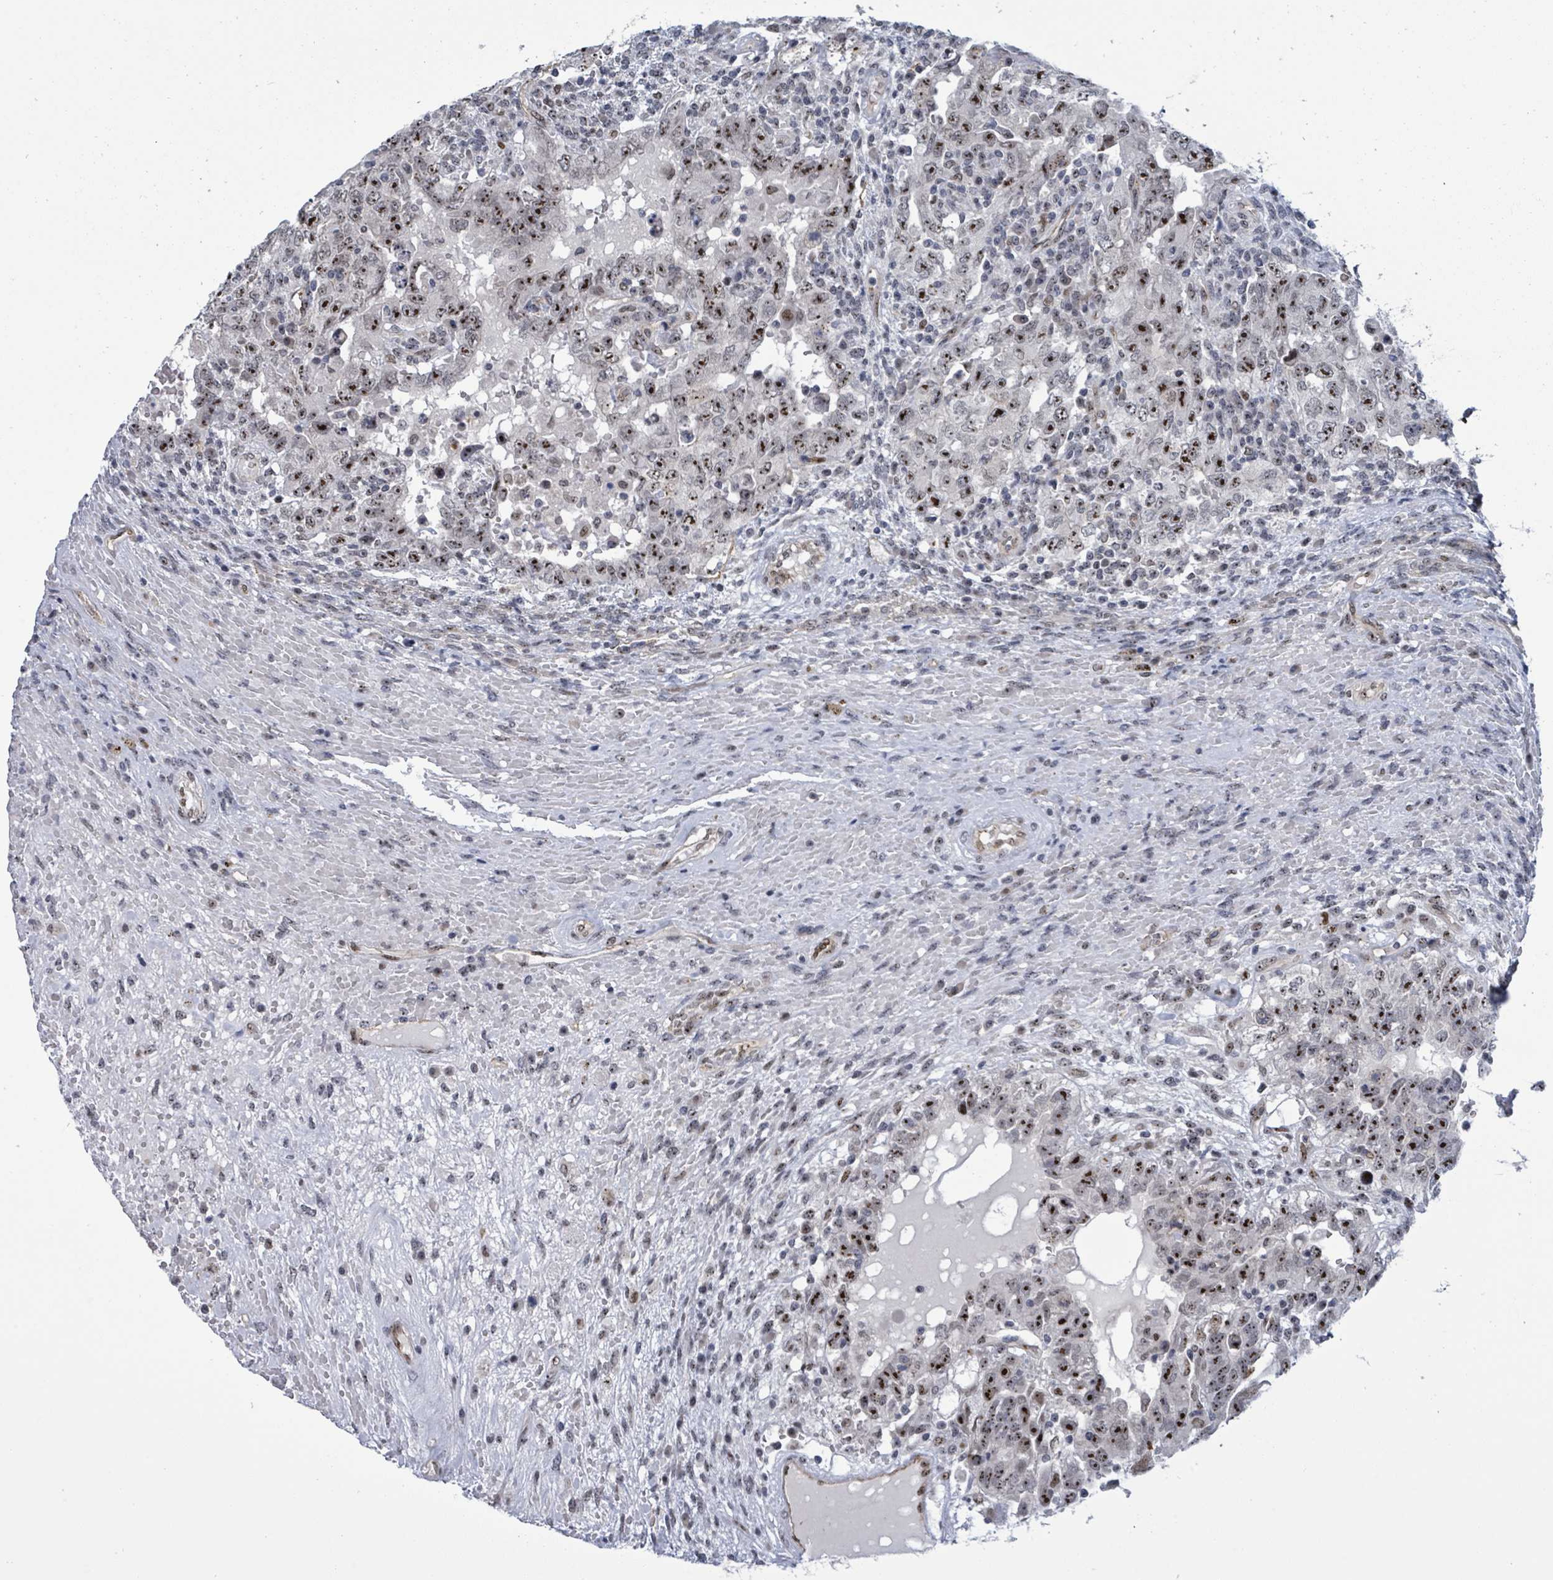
{"staining": {"intensity": "strong", "quantity": ">75%", "location": "nuclear"}, "tissue": "testis cancer", "cell_type": "Tumor cells", "image_type": "cancer", "snomed": [{"axis": "morphology", "description": "Carcinoma, Embryonal, NOS"}, {"axis": "topography", "description": "Testis"}], "caption": "Tumor cells exhibit high levels of strong nuclear staining in approximately >75% of cells in human testis embryonal carcinoma. The protein of interest is stained brown, and the nuclei are stained in blue (DAB (3,3'-diaminobenzidine) IHC with brightfield microscopy, high magnification).", "gene": "RRN3", "patient": {"sex": "male", "age": 26}}